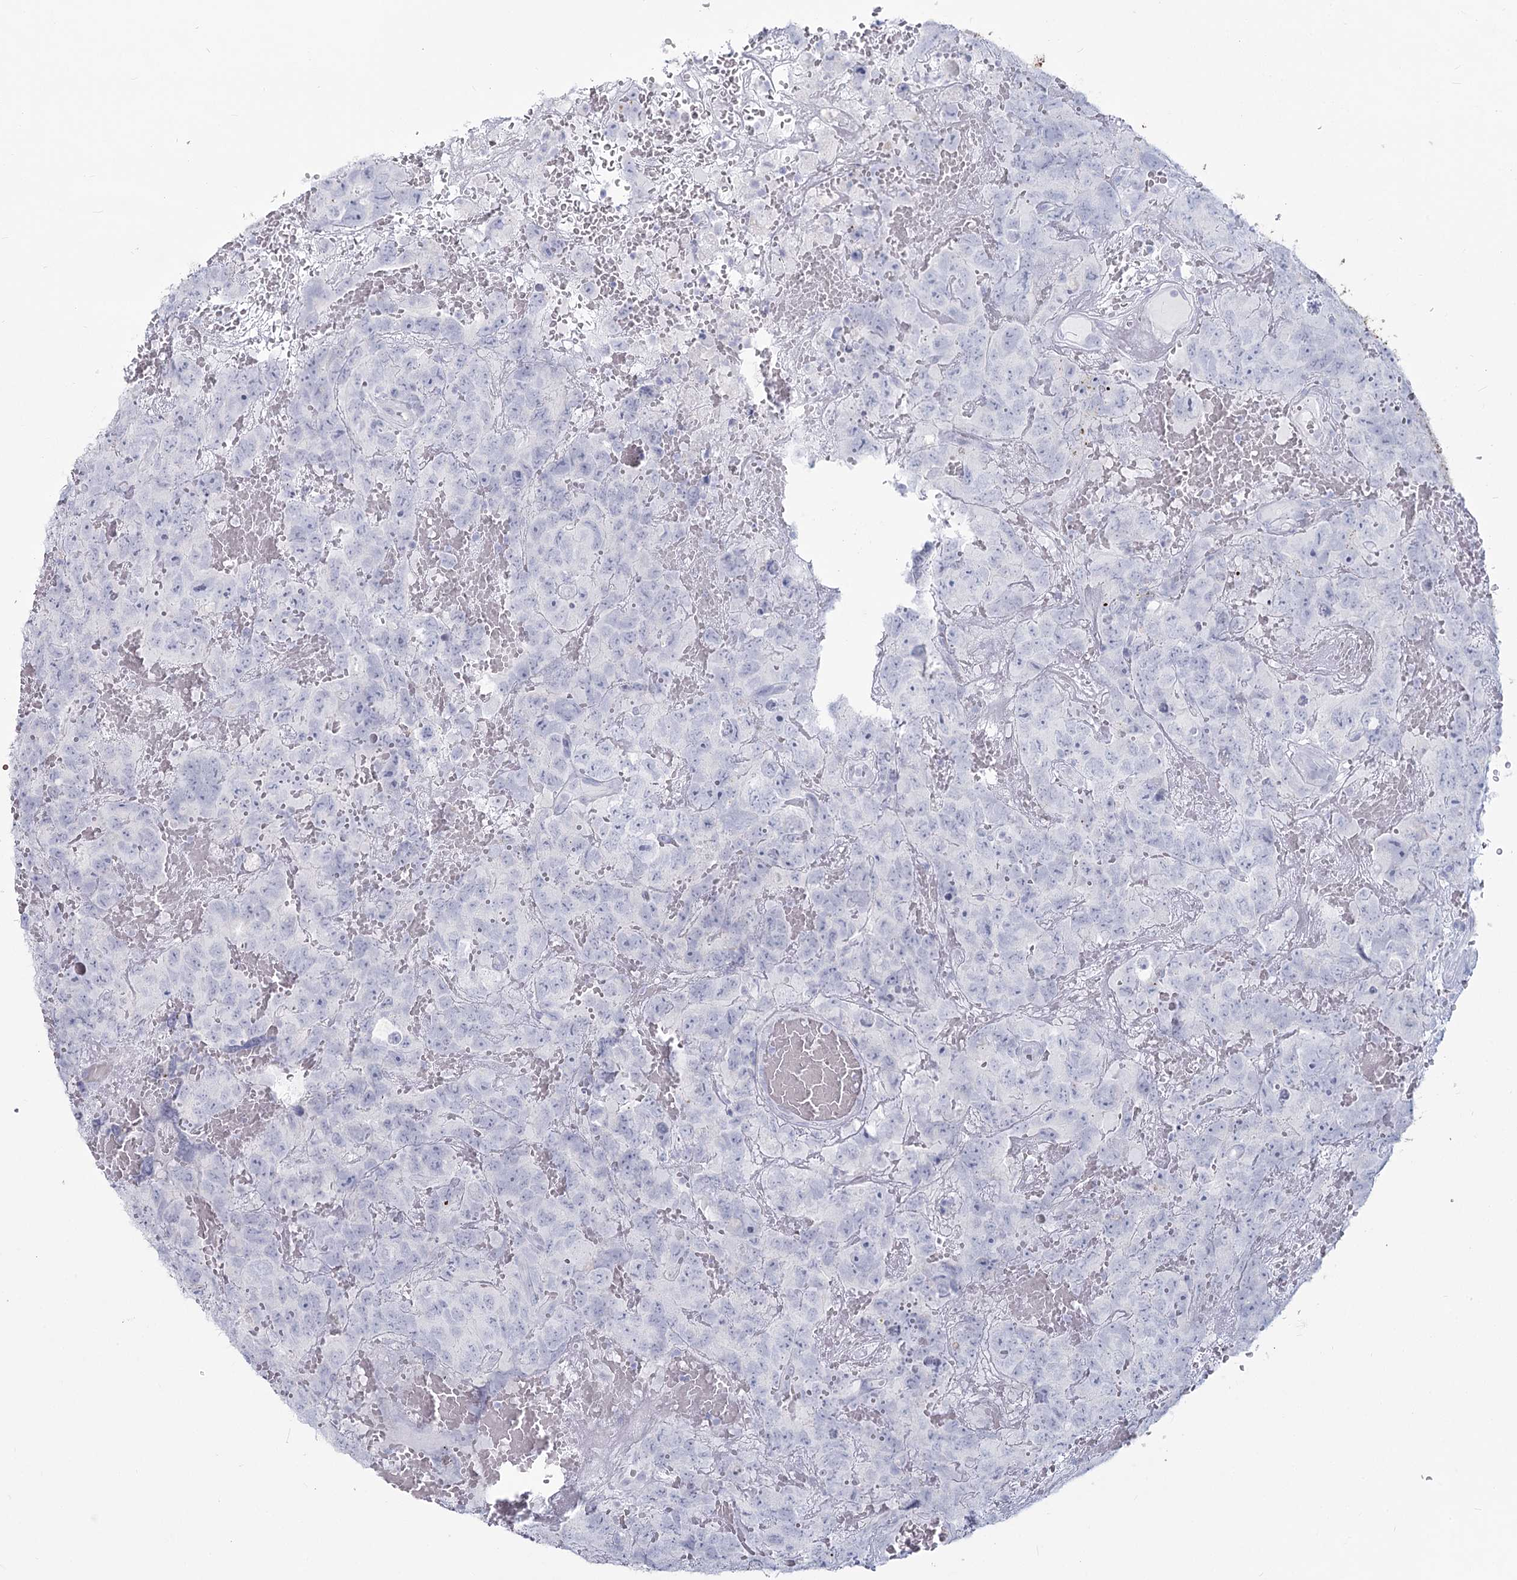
{"staining": {"intensity": "negative", "quantity": "none", "location": "none"}, "tissue": "testis cancer", "cell_type": "Tumor cells", "image_type": "cancer", "snomed": [{"axis": "morphology", "description": "Carcinoma, Embryonal, NOS"}, {"axis": "topography", "description": "Testis"}], "caption": "Tumor cells are negative for protein expression in human testis embryonal carcinoma.", "gene": "SLC6A19", "patient": {"sex": "male", "age": 45}}